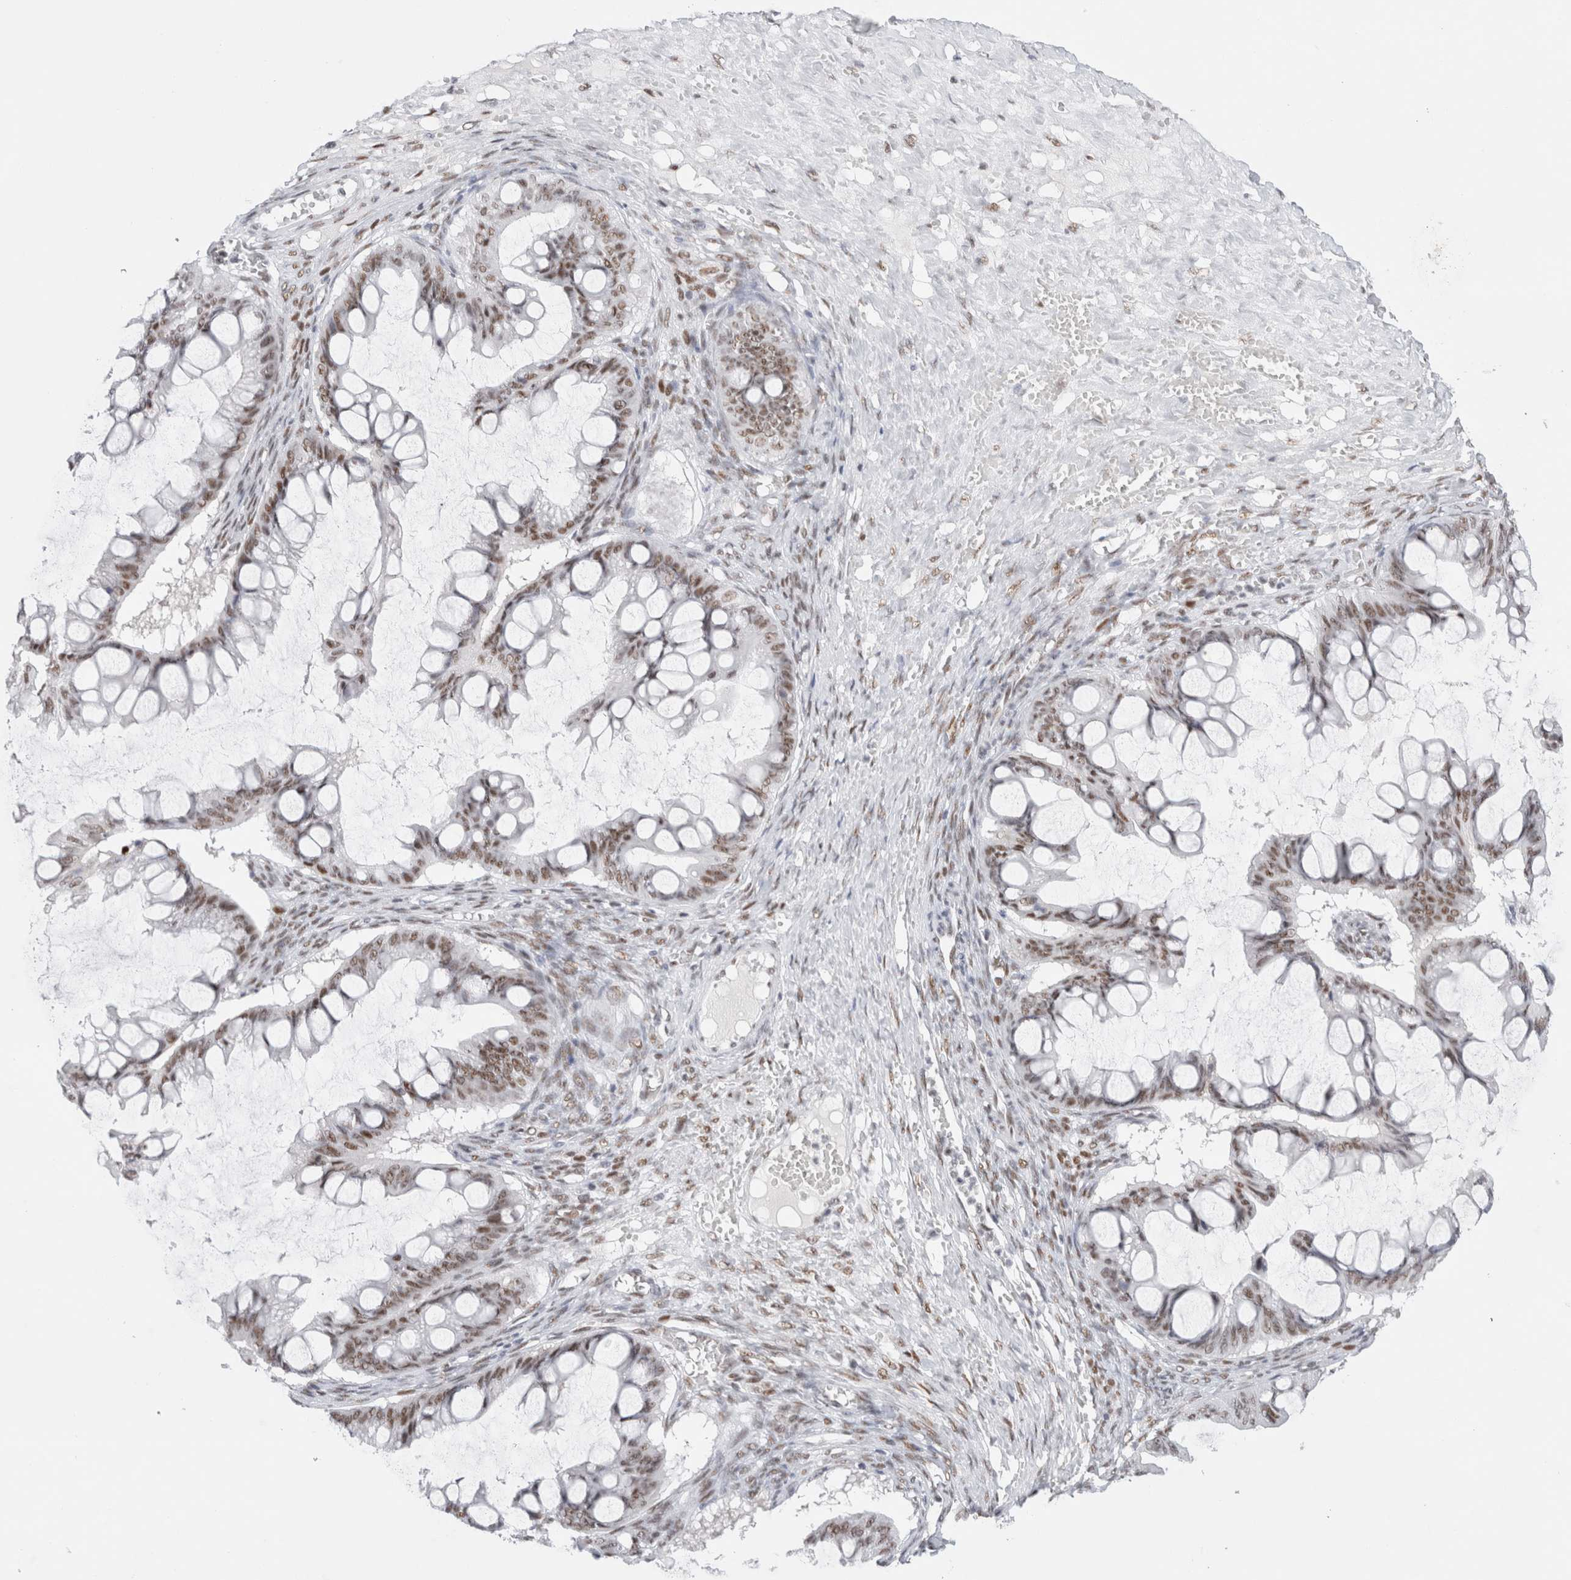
{"staining": {"intensity": "moderate", "quantity": "25%-75%", "location": "nuclear"}, "tissue": "ovarian cancer", "cell_type": "Tumor cells", "image_type": "cancer", "snomed": [{"axis": "morphology", "description": "Cystadenocarcinoma, mucinous, NOS"}, {"axis": "topography", "description": "Ovary"}], "caption": "Immunohistochemistry photomicrograph of neoplastic tissue: human ovarian mucinous cystadenocarcinoma stained using immunohistochemistry (IHC) exhibits medium levels of moderate protein expression localized specifically in the nuclear of tumor cells, appearing as a nuclear brown color.", "gene": "COPS7A", "patient": {"sex": "female", "age": 73}}